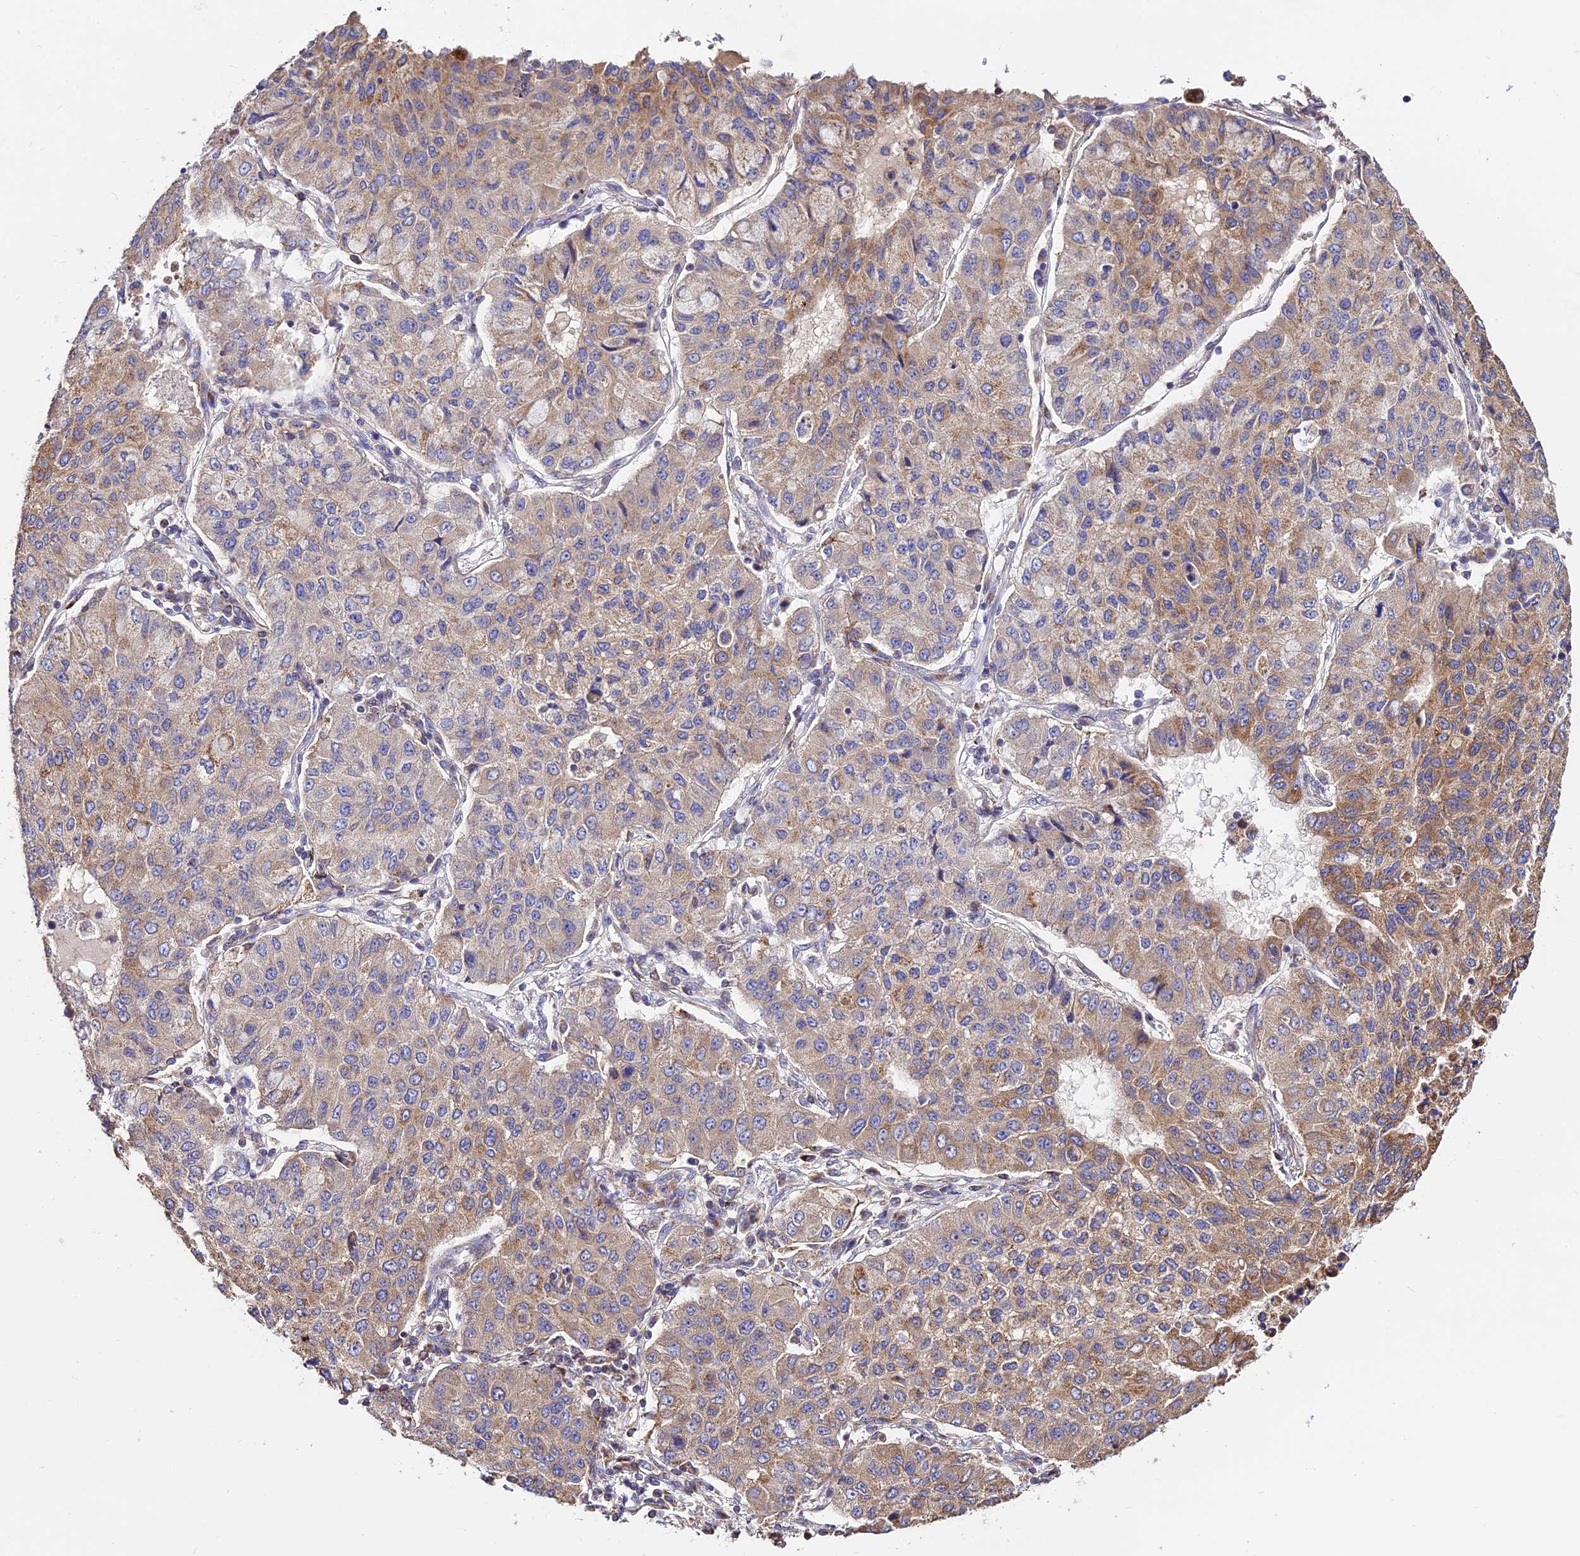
{"staining": {"intensity": "moderate", "quantity": "25%-75%", "location": "cytoplasmic/membranous"}, "tissue": "lung cancer", "cell_type": "Tumor cells", "image_type": "cancer", "snomed": [{"axis": "morphology", "description": "Squamous cell carcinoma, NOS"}, {"axis": "topography", "description": "Lung"}], "caption": "Human lung cancer stained with a brown dye reveals moderate cytoplasmic/membranous positive expression in approximately 25%-75% of tumor cells.", "gene": "PEX19", "patient": {"sex": "male", "age": 74}}